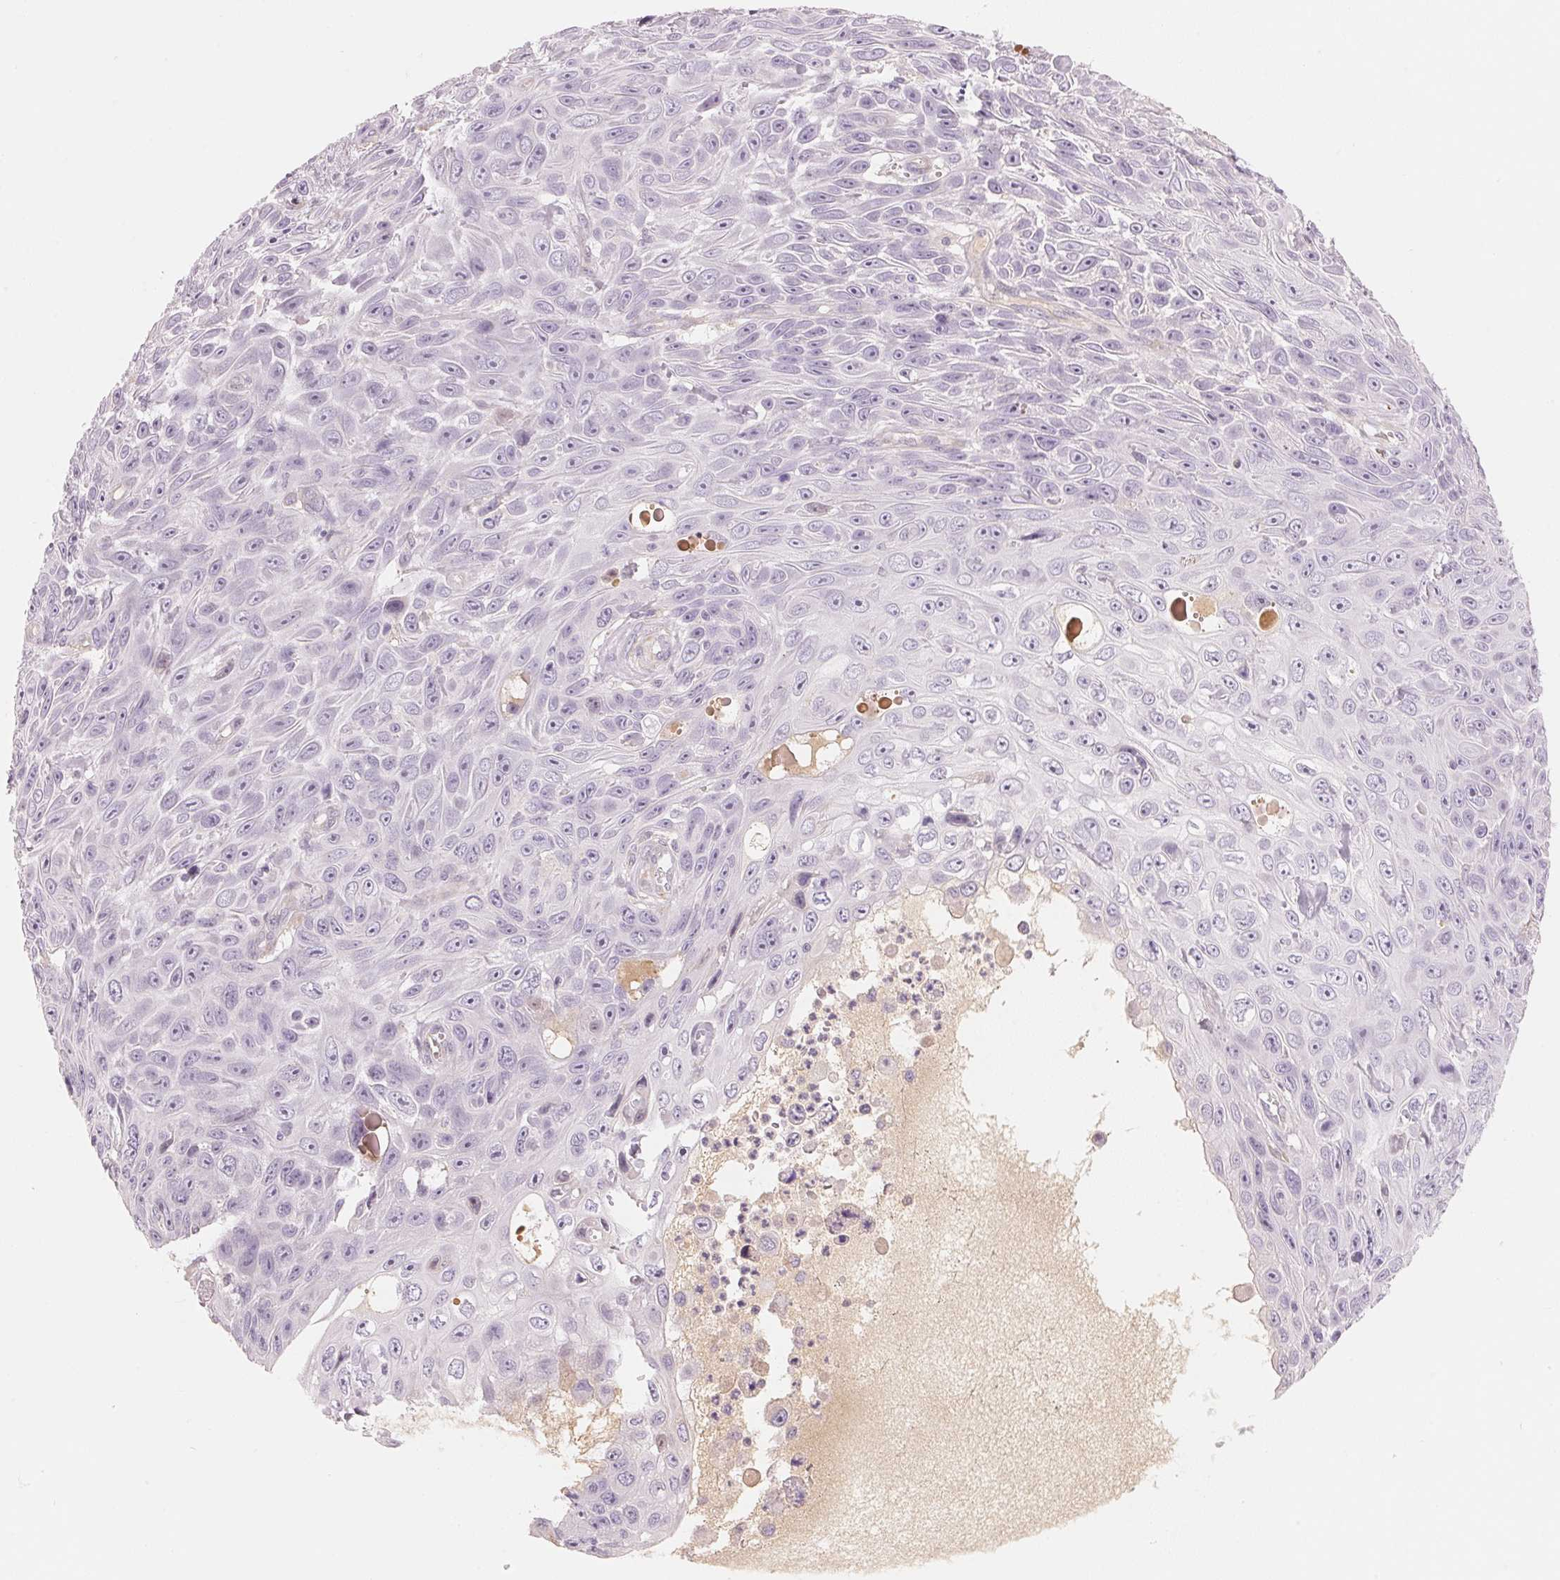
{"staining": {"intensity": "negative", "quantity": "none", "location": "none"}, "tissue": "skin cancer", "cell_type": "Tumor cells", "image_type": "cancer", "snomed": [{"axis": "morphology", "description": "Squamous cell carcinoma, NOS"}, {"axis": "topography", "description": "Skin"}], "caption": "Skin squamous cell carcinoma was stained to show a protein in brown. There is no significant positivity in tumor cells. (Stains: DAB (3,3'-diaminobenzidine) IHC with hematoxylin counter stain, Microscopy: brightfield microscopy at high magnification).", "gene": "CFHR2", "patient": {"sex": "male", "age": 82}}